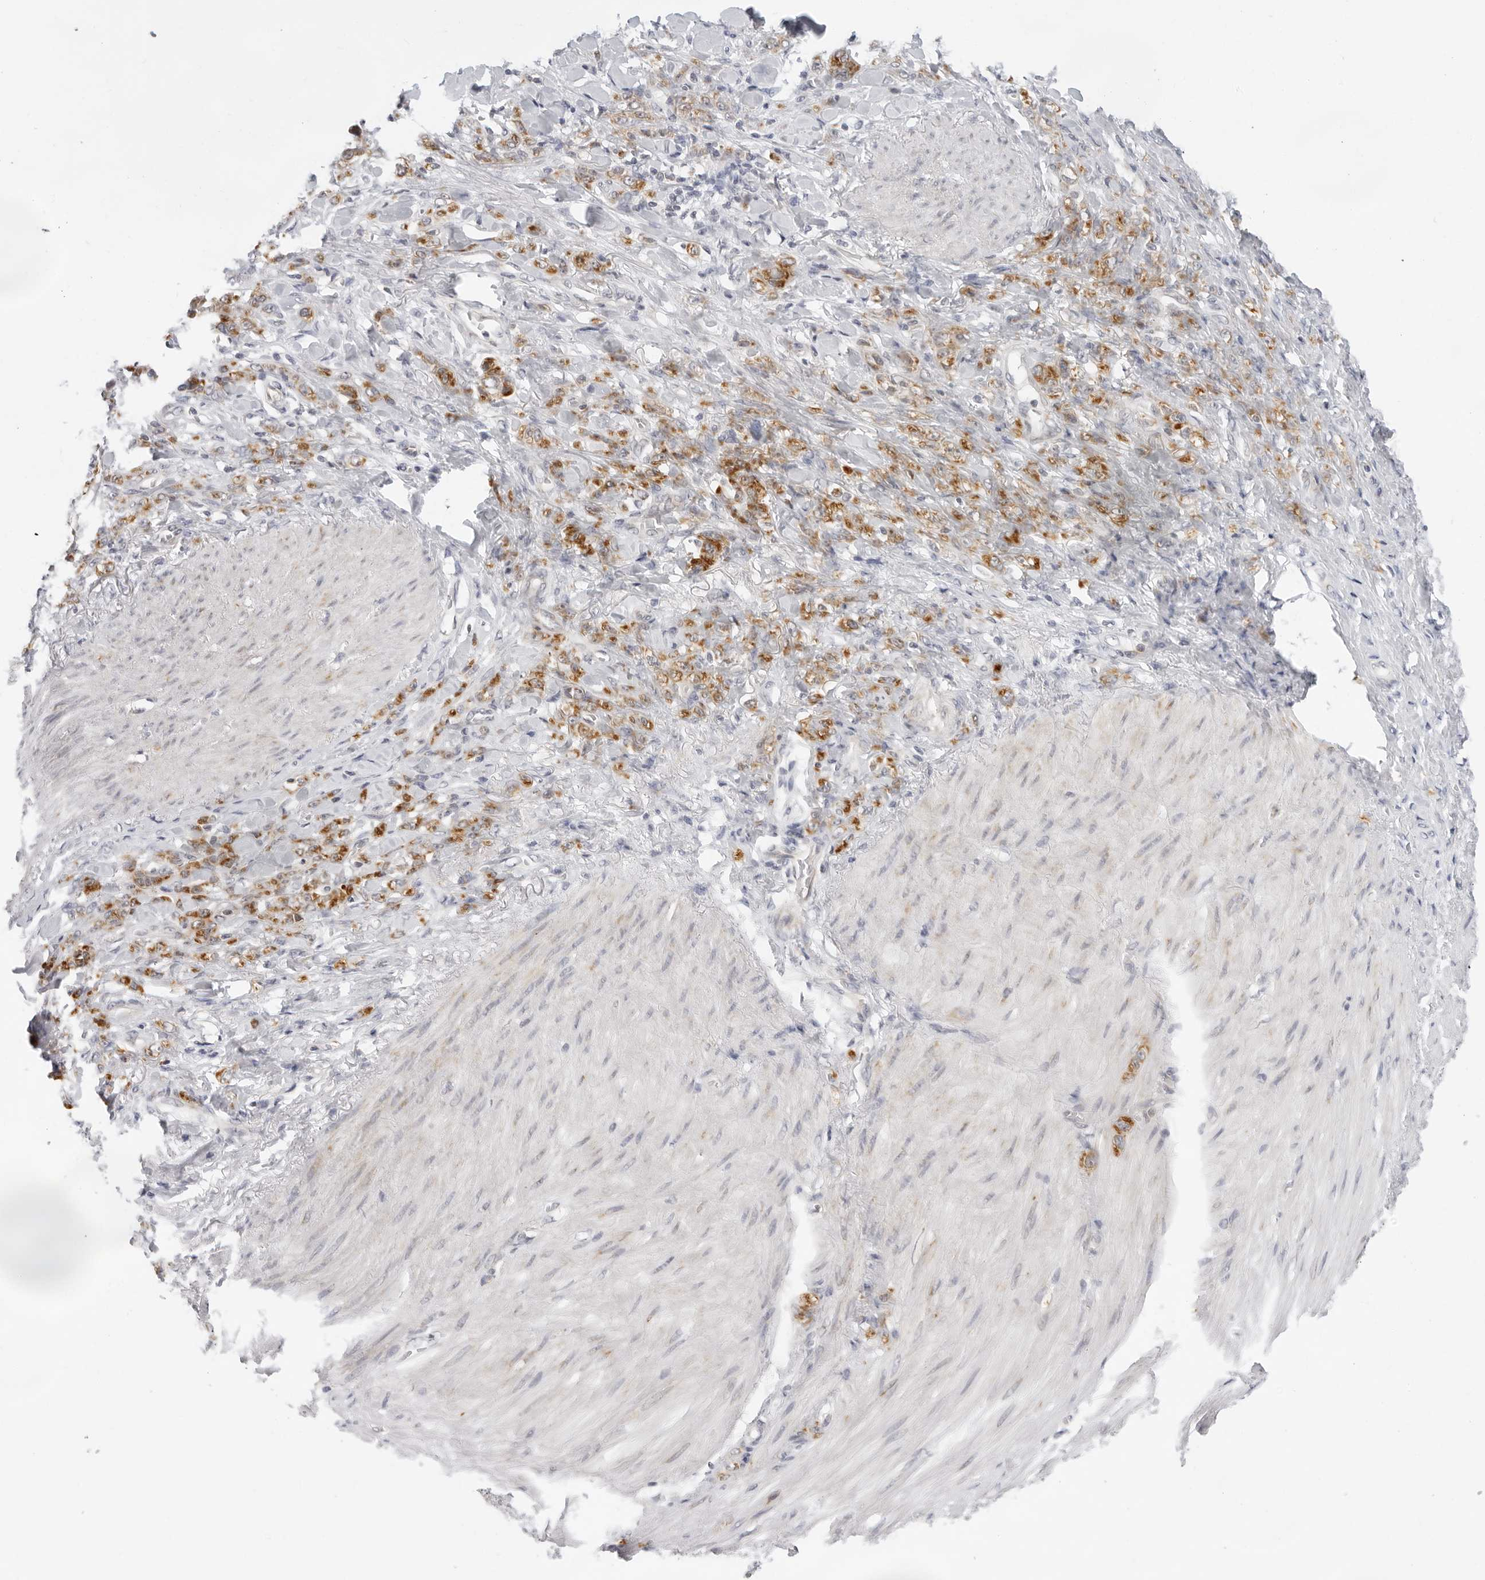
{"staining": {"intensity": "strong", "quantity": ">75%", "location": "cytoplasmic/membranous"}, "tissue": "stomach cancer", "cell_type": "Tumor cells", "image_type": "cancer", "snomed": [{"axis": "morphology", "description": "Normal tissue, NOS"}, {"axis": "morphology", "description": "Adenocarcinoma, NOS"}, {"axis": "topography", "description": "Stomach"}], "caption": "Immunohistochemistry of adenocarcinoma (stomach) demonstrates high levels of strong cytoplasmic/membranous staining in approximately >75% of tumor cells. (Stains: DAB (3,3'-diaminobenzidine) in brown, nuclei in blue, Microscopy: brightfield microscopy at high magnification).", "gene": "CIART", "patient": {"sex": "male", "age": 82}}